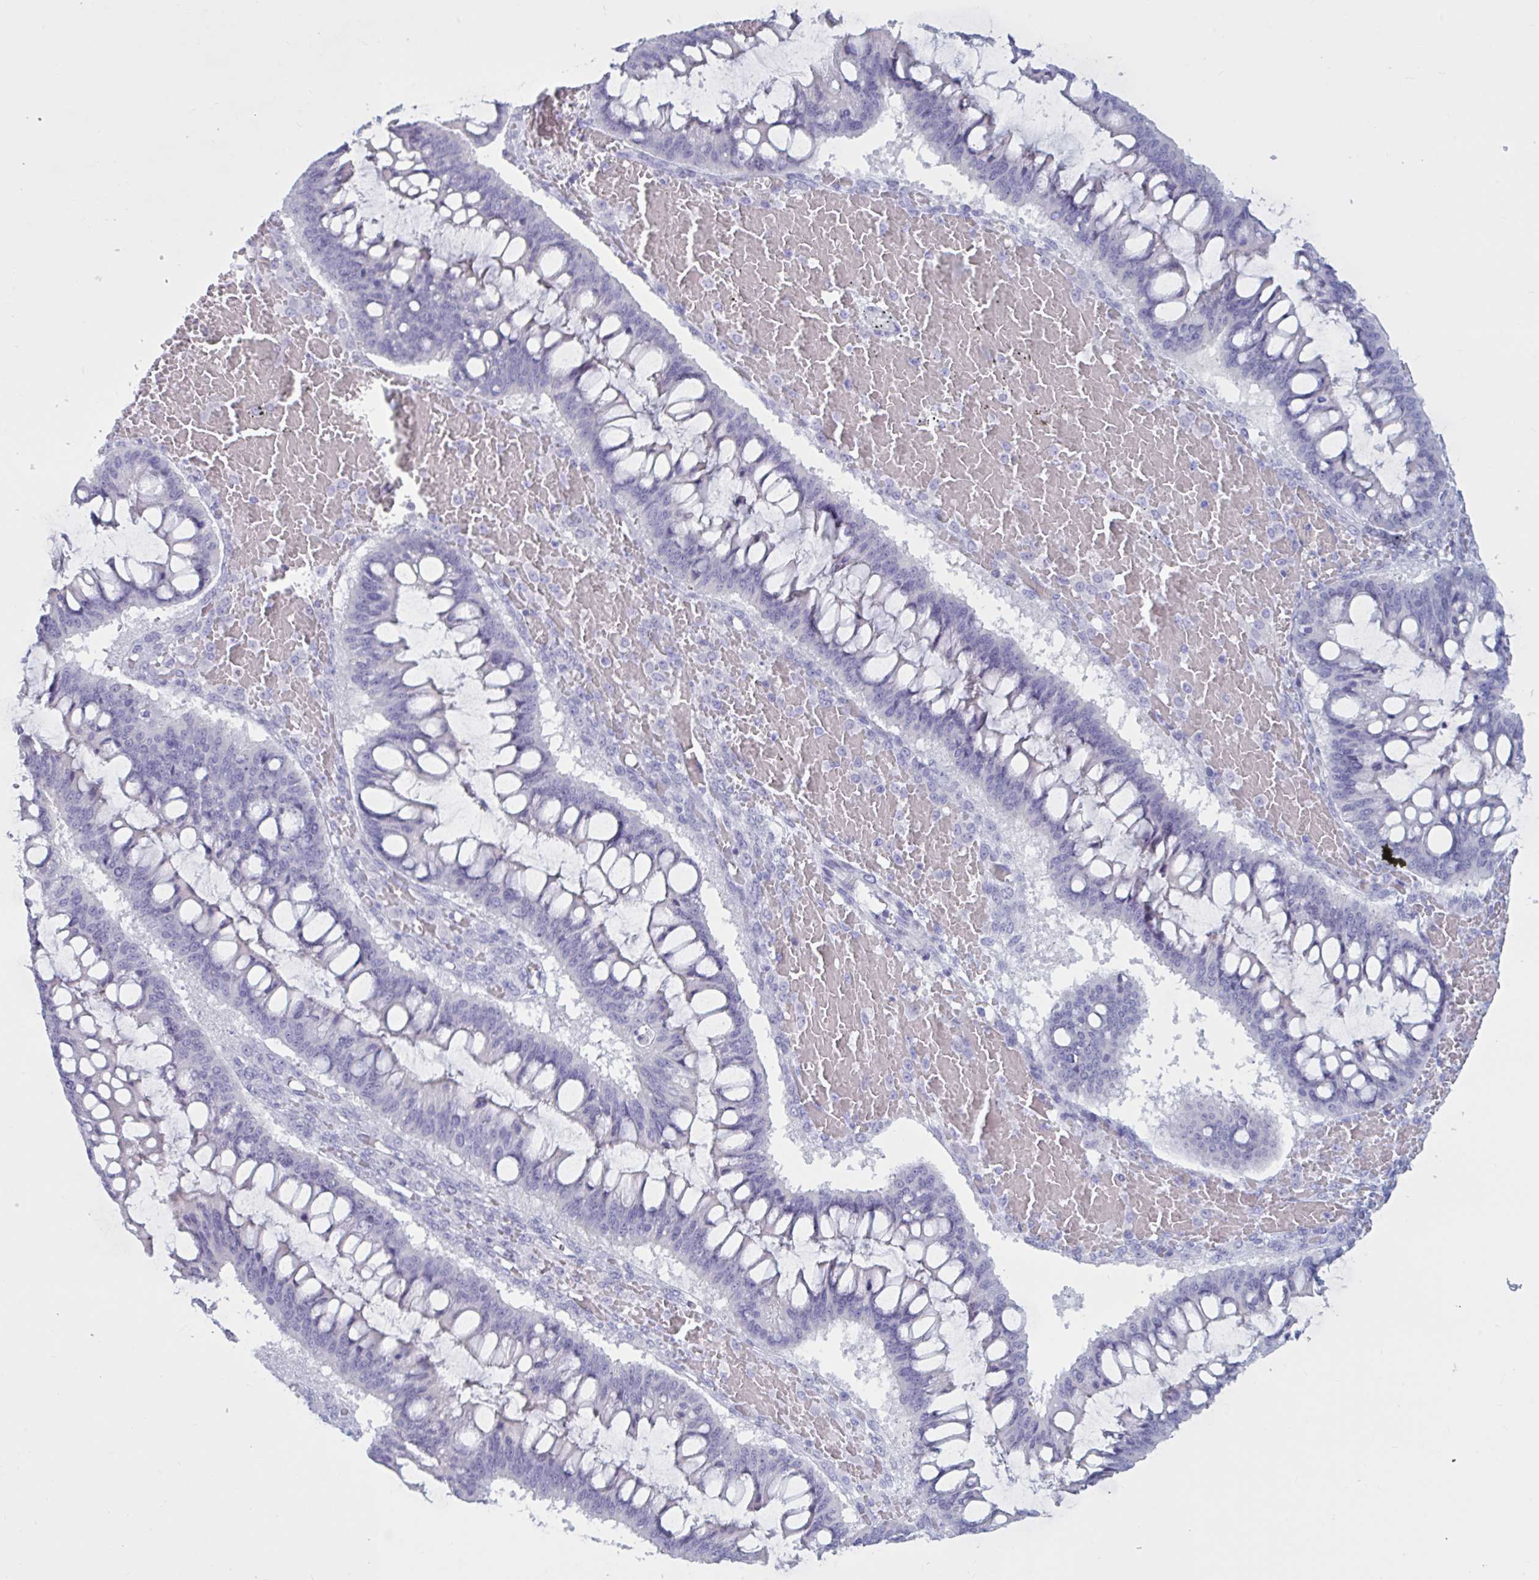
{"staining": {"intensity": "negative", "quantity": "none", "location": "none"}, "tissue": "ovarian cancer", "cell_type": "Tumor cells", "image_type": "cancer", "snomed": [{"axis": "morphology", "description": "Cystadenocarcinoma, mucinous, NOS"}, {"axis": "topography", "description": "Ovary"}], "caption": "Micrograph shows no significant protein positivity in tumor cells of ovarian mucinous cystadenocarcinoma.", "gene": "BBS10", "patient": {"sex": "female", "age": 73}}